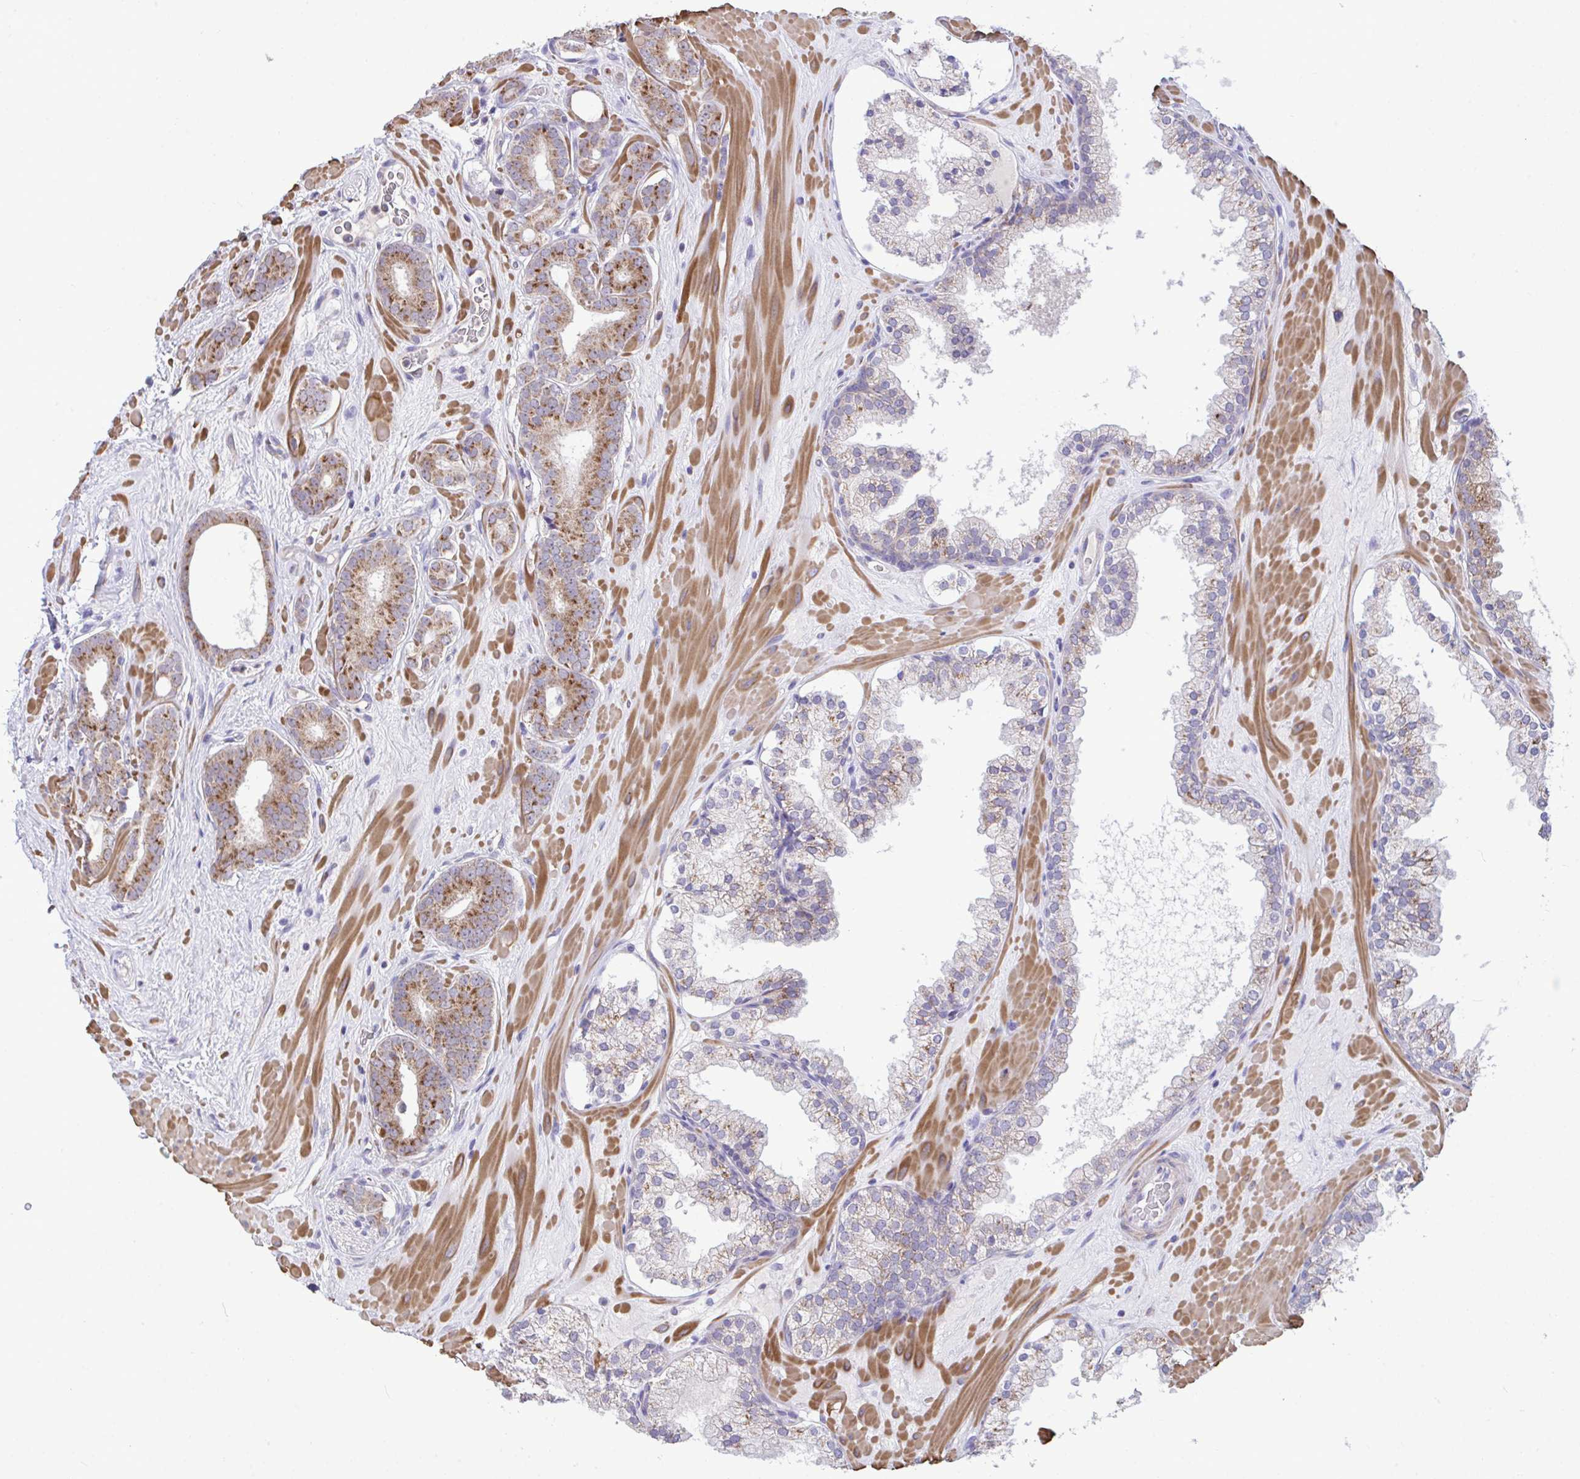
{"staining": {"intensity": "moderate", "quantity": "25%-75%", "location": "cytoplasmic/membranous"}, "tissue": "prostate cancer", "cell_type": "Tumor cells", "image_type": "cancer", "snomed": [{"axis": "morphology", "description": "Adenocarcinoma, High grade"}, {"axis": "topography", "description": "Prostate"}], "caption": "Protein expression analysis of prostate cancer (adenocarcinoma (high-grade)) exhibits moderate cytoplasmic/membranous expression in about 25%-75% of tumor cells.", "gene": "SARS2", "patient": {"sex": "male", "age": 66}}